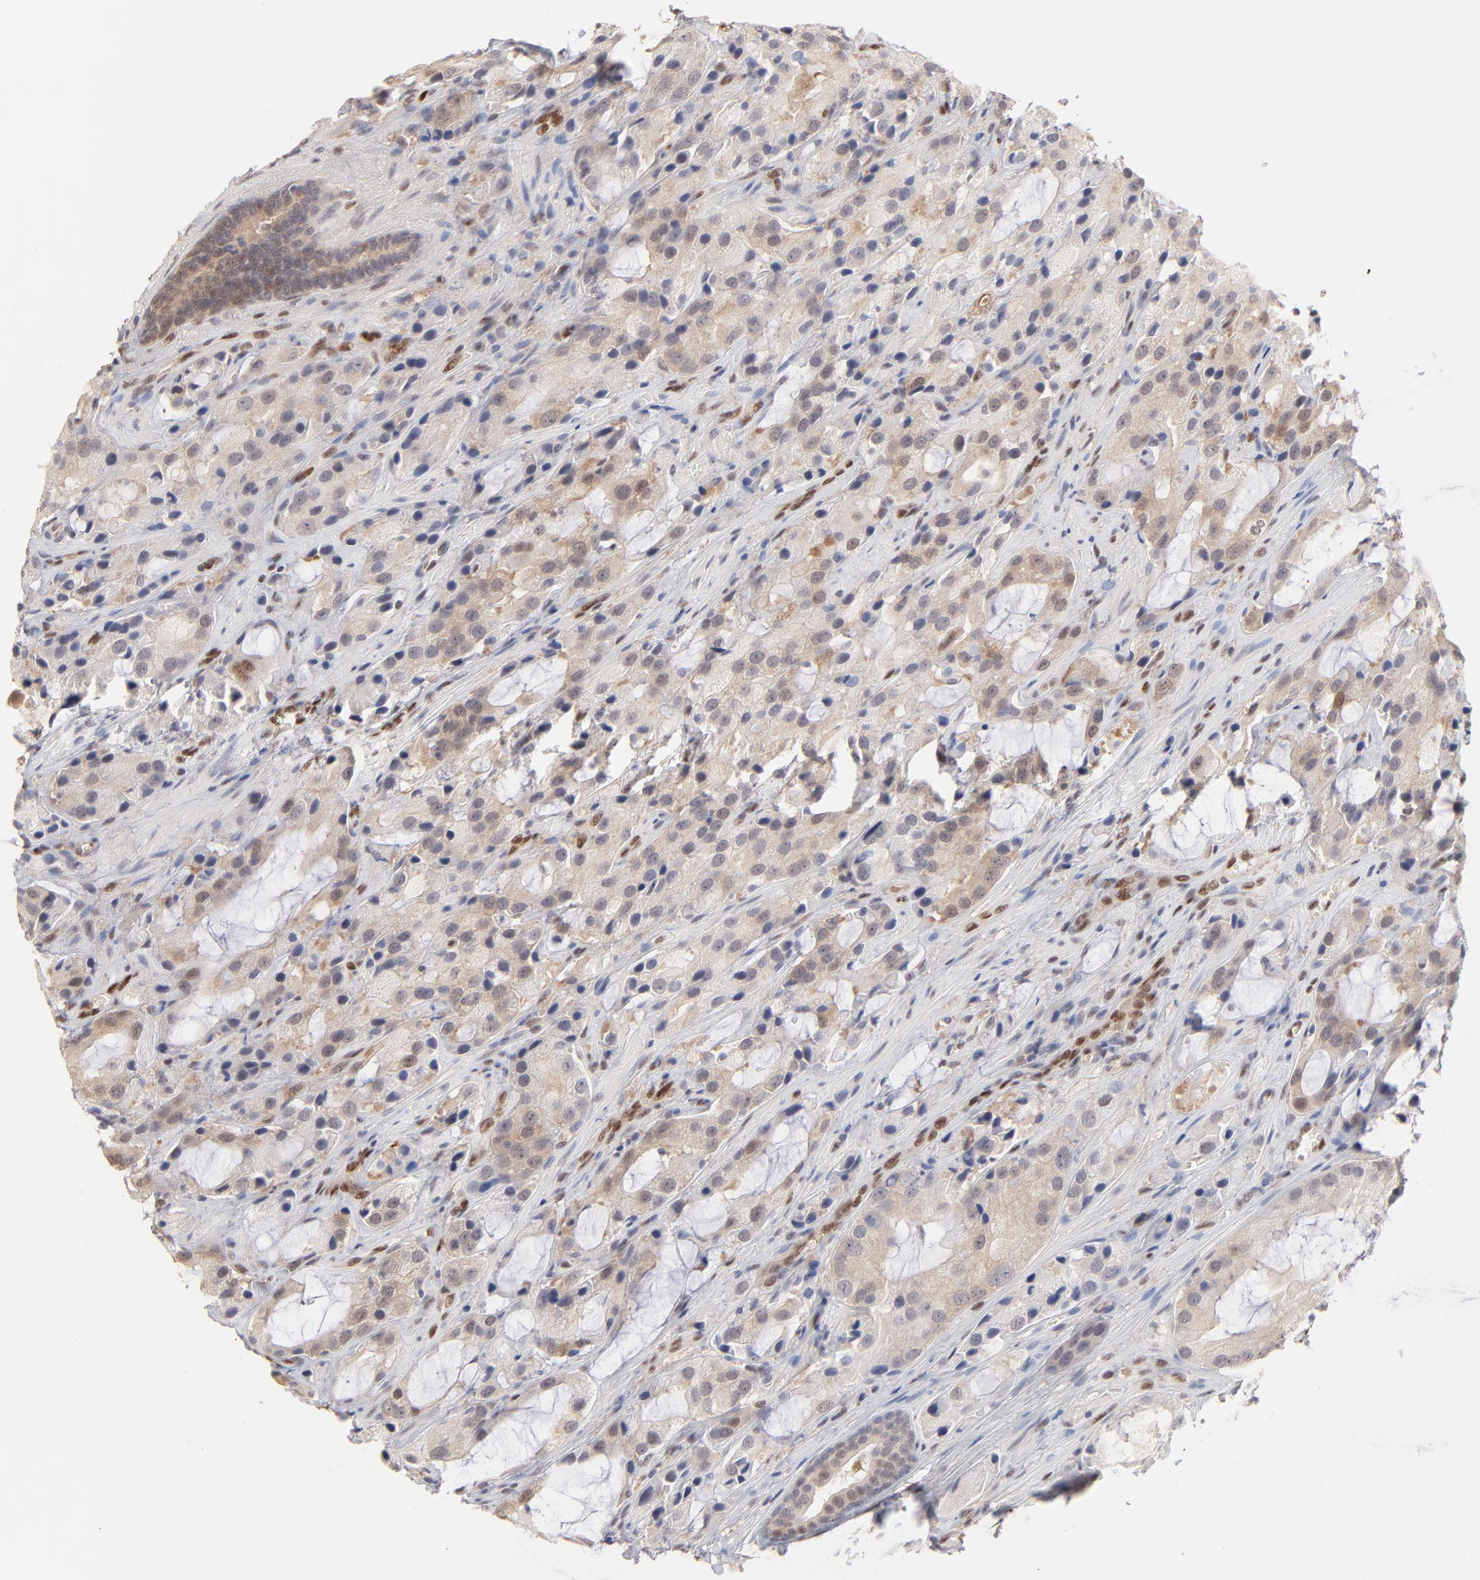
{"staining": {"intensity": "negative", "quantity": "none", "location": "none"}, "tissue": "prostate cancer", "cell_type": "Tumor cells", "image_type": "cancer", "snomed": [{"axis": "morphology", "description": "Adenocarcinoma, High grade"}, {"axis": "topography", "description": "Prostate"}], "caption": "The micrograph shows no staining of tumor cells in prostate cancer (high-grade adenocarcinoma). Brightfield microscopy of IHC stained with DAB (3,3'-diaminobenzidine) (brown) and hematoxylin (blue), captured at high magnification.", "gene": "STAT3", "patient": {"sex": "male", "age": 70}}